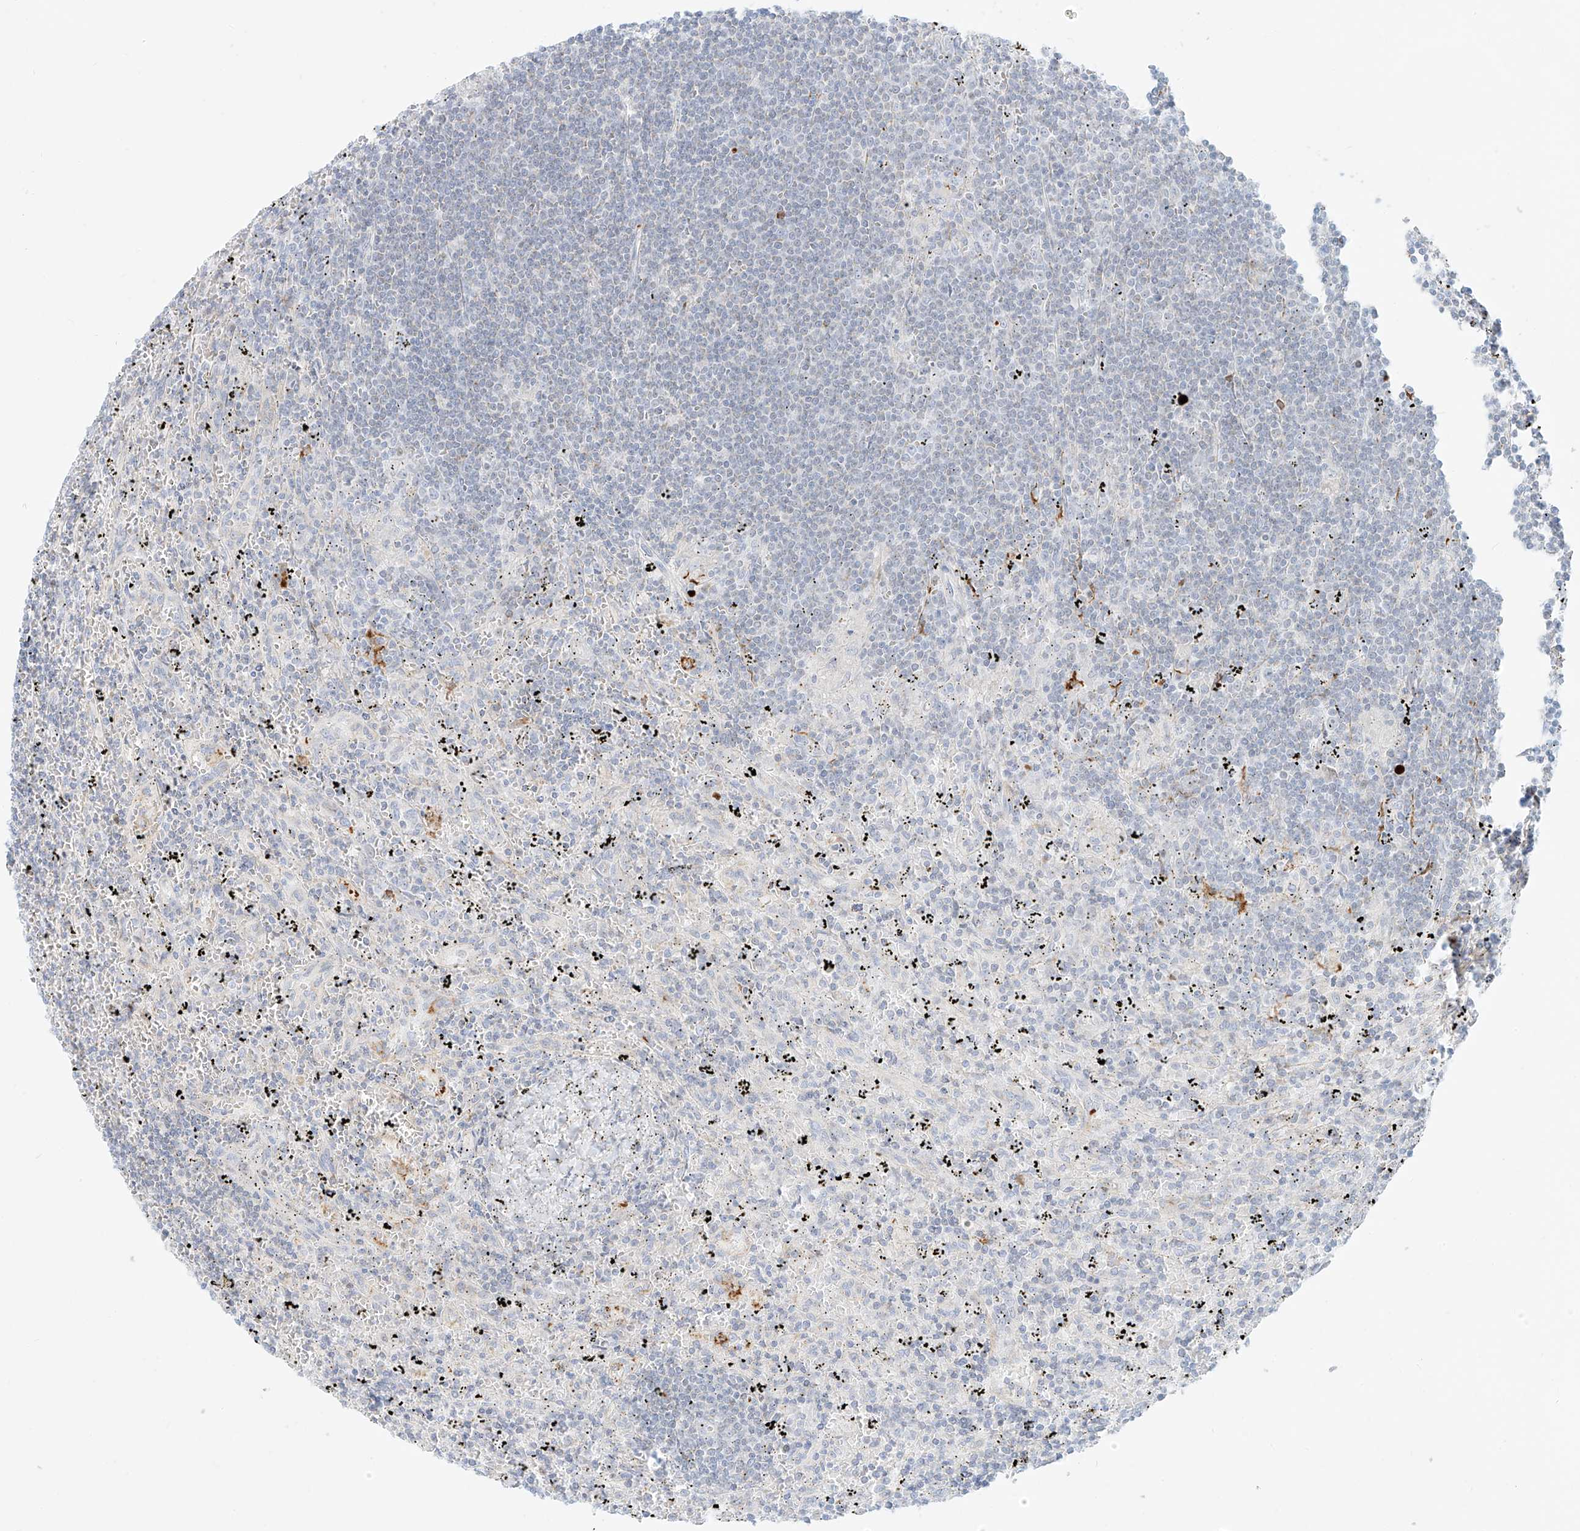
{"staining": {"intensity": "negative", "quantity": "none", "location": "none"}, "tissue": "lymphoma", "cell_type": "Tumor cells", "image_type": "cancer", "snomed": [{"axis": "morphology", "description": "Malignant lymphoma, non-Hodgkin's type, Low grade"}, {"axis": "topography", "description": "Spleen"}], "caption": "Low-grade malignant lymphoma, non-Hodgkin's type stained for a protein using IHC shows no positivity tumor cells.", "gene": "OCSTAMP", "patient": {"sex": "male", "age": 76}}